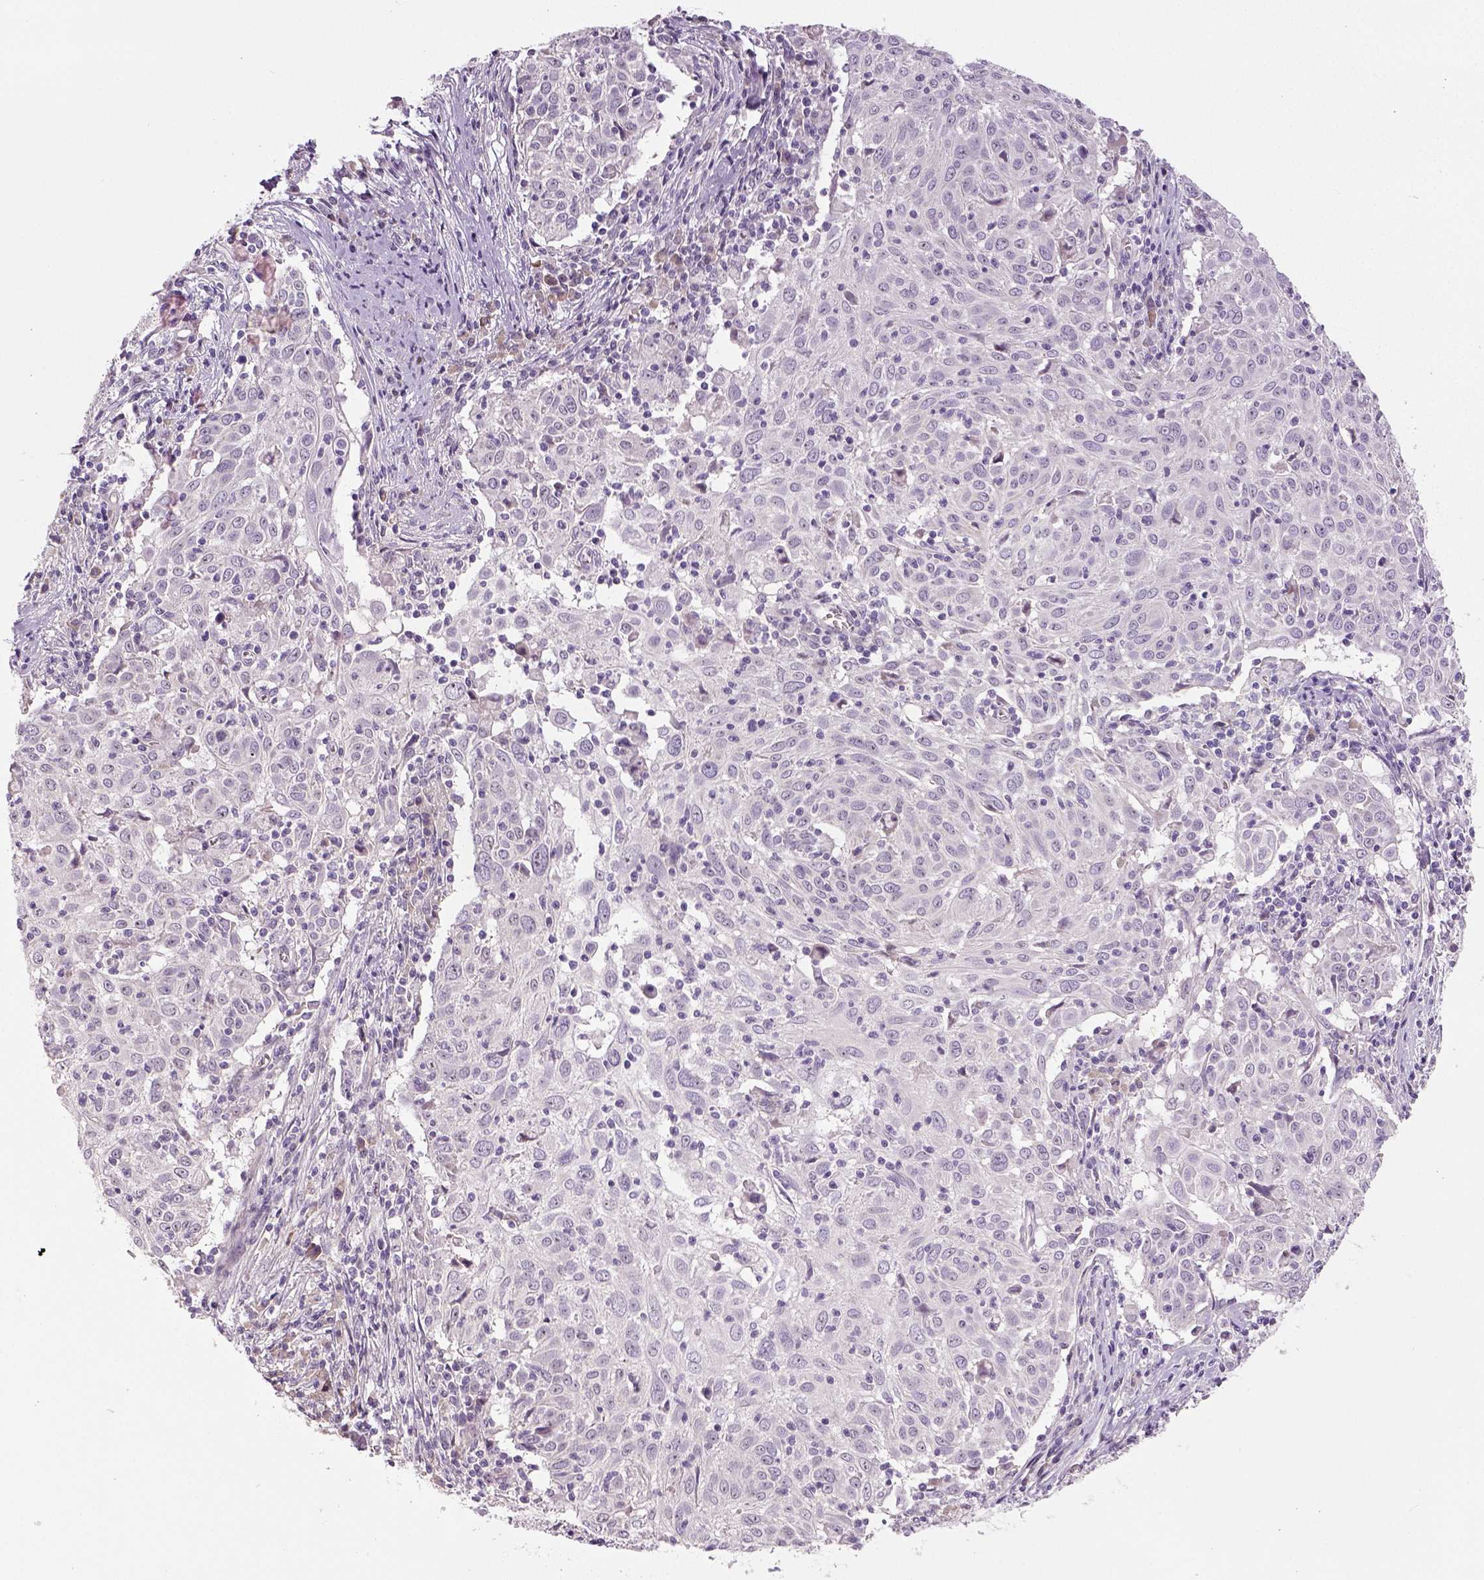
{"staining": {"intensity": "negative", "quantity": "none", "location": "none"}, "tissue": "cervical cancer", "cell_type": "Tumor cells", "image_type": "cancer", "snomed": [{"axis": "morphology", "description": "Squamous cell carcinoma, NOS"}, {"axis": "topography", "description": "Cervix"}], "caption": "This is a photomicrograph of IHC staining of cervical cancer (squamous cell carcinoma), which shows no staining in tumor cells.", "gene": "NECAB1", "patient": {"sex": "female", "age": 39}}